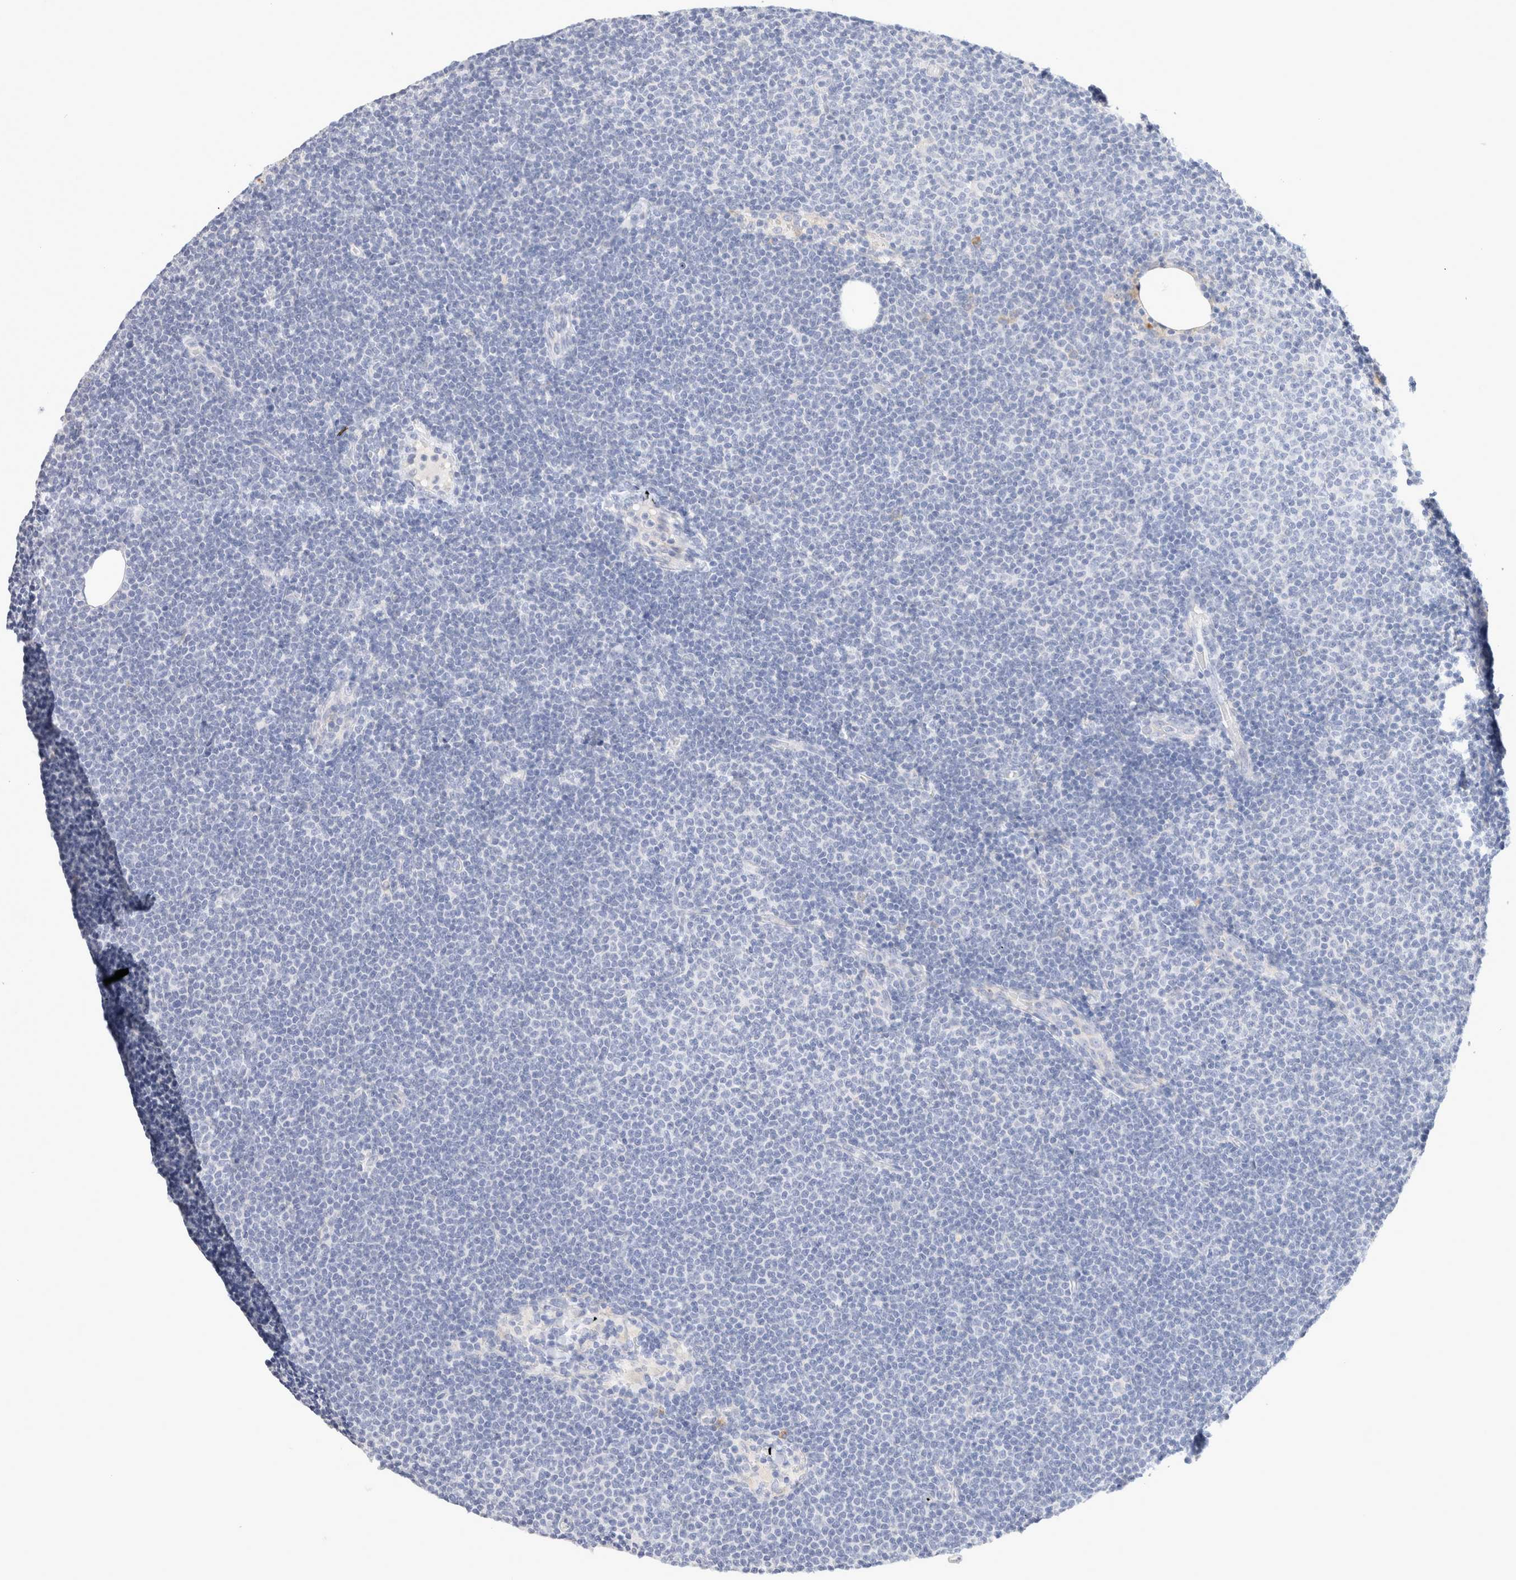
{"staining": {"intensity": "negative", "quantity": "none", "location": "none"}, "tissue": "lymphoma", "cell_type": "Tumor cells", "image_type": "cancer", "snomed": [{"axis": "morphology", "description": "Malignant lymphoma, non-Hodgkin's type, Low grade"}, {"axis": "topography", "description": "Lymph node"}], "caption": "There is no significant expression in tumor cells of lymphoma.", "gene": "GADD45G", "patient": {"sex": "female", "age": 53}}